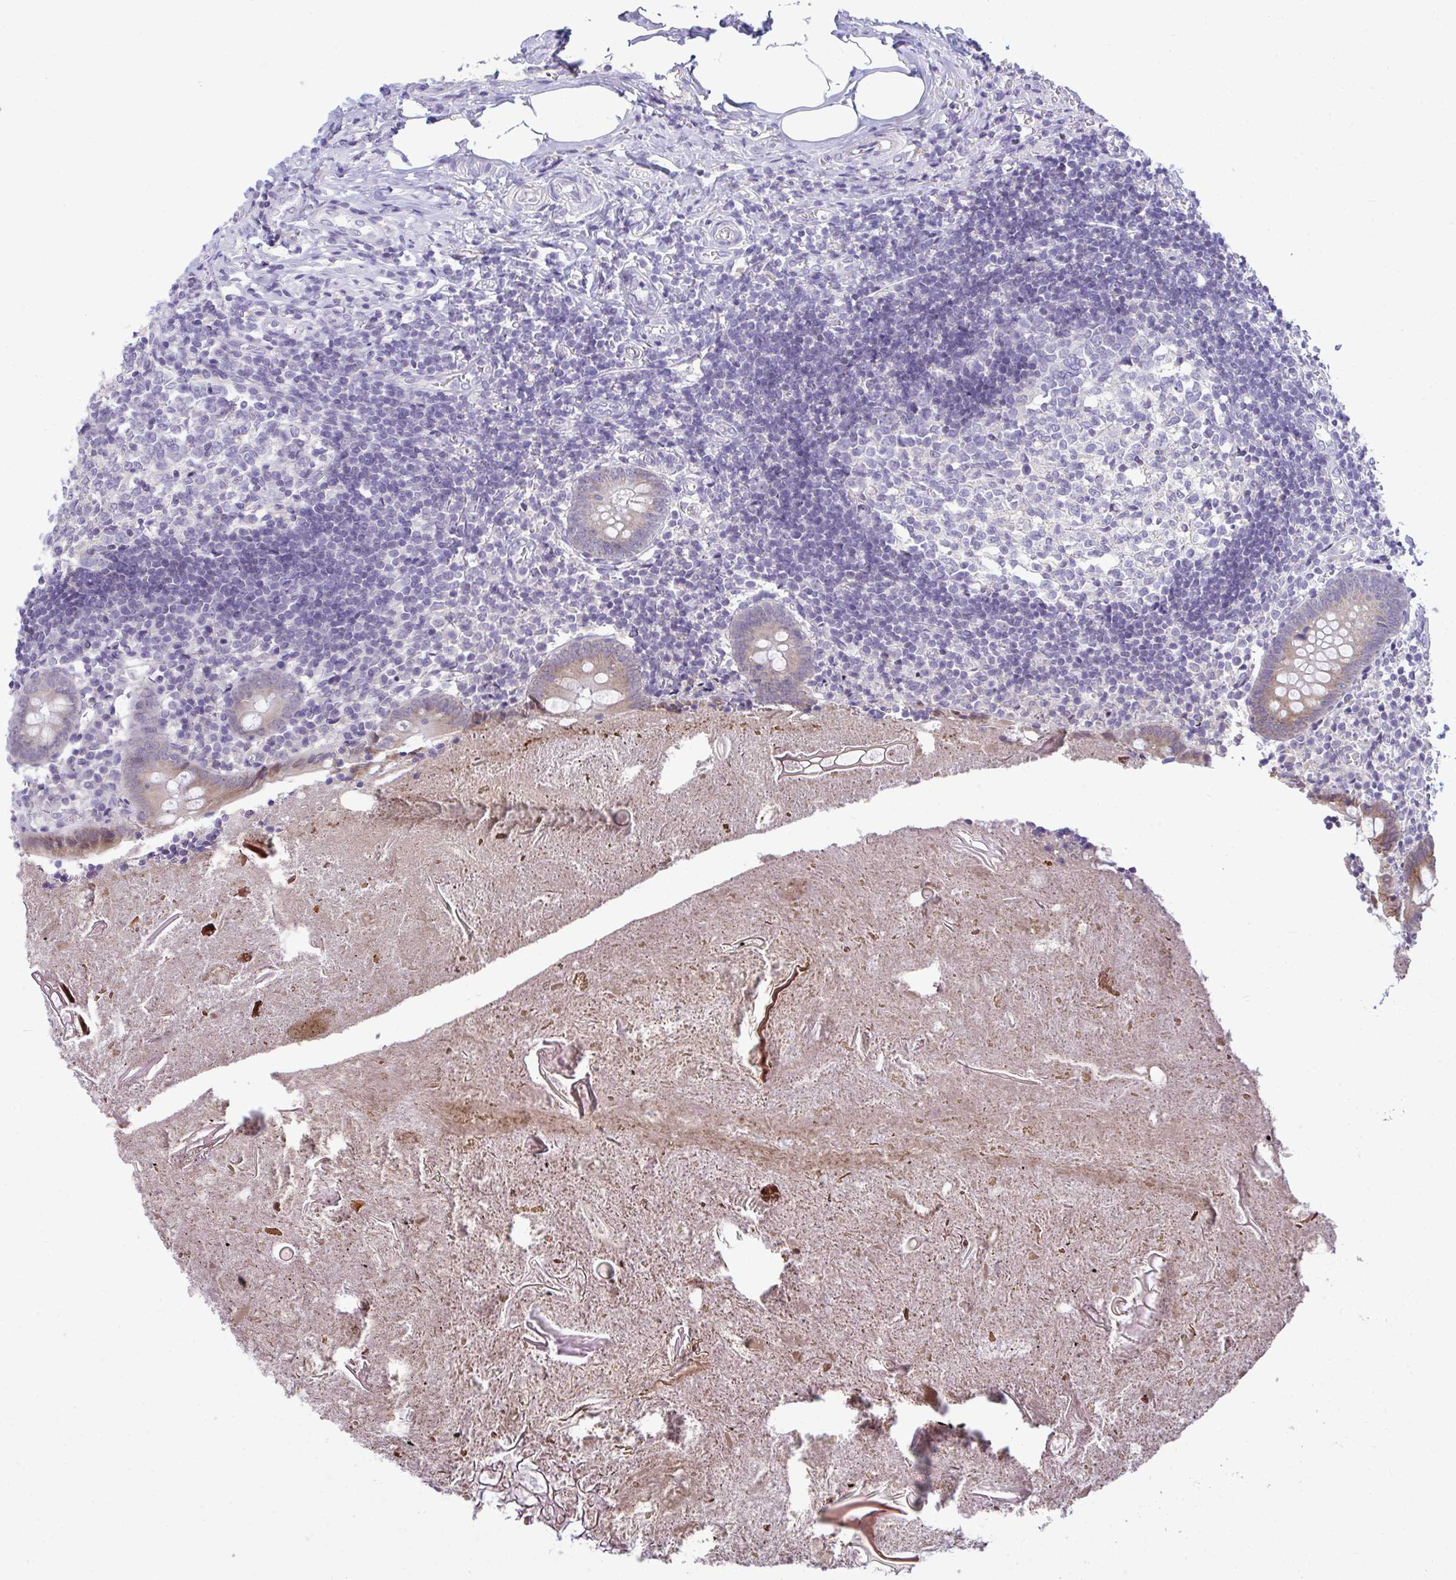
{"staining": {"intensity": "strong", "quantity": "25%-75%", "location": "cytoplasmic/membranous"}, "tissue": "appendix", "cell_type": "Glandular cells", "image_type": "normal", "snomed": [{"axis": "morphology", "description": "Normal tissue, NOS"}, {"axis": "topography", "description": "Appendix"}], "caption": "Human appendix stained with a brown dye reveals strong cytoplasmic/membranous positive positivity in approximately 25%-75% of glandular cells.", "gene": "PIGK", "patient": {"sex": "female", "age": 17}}